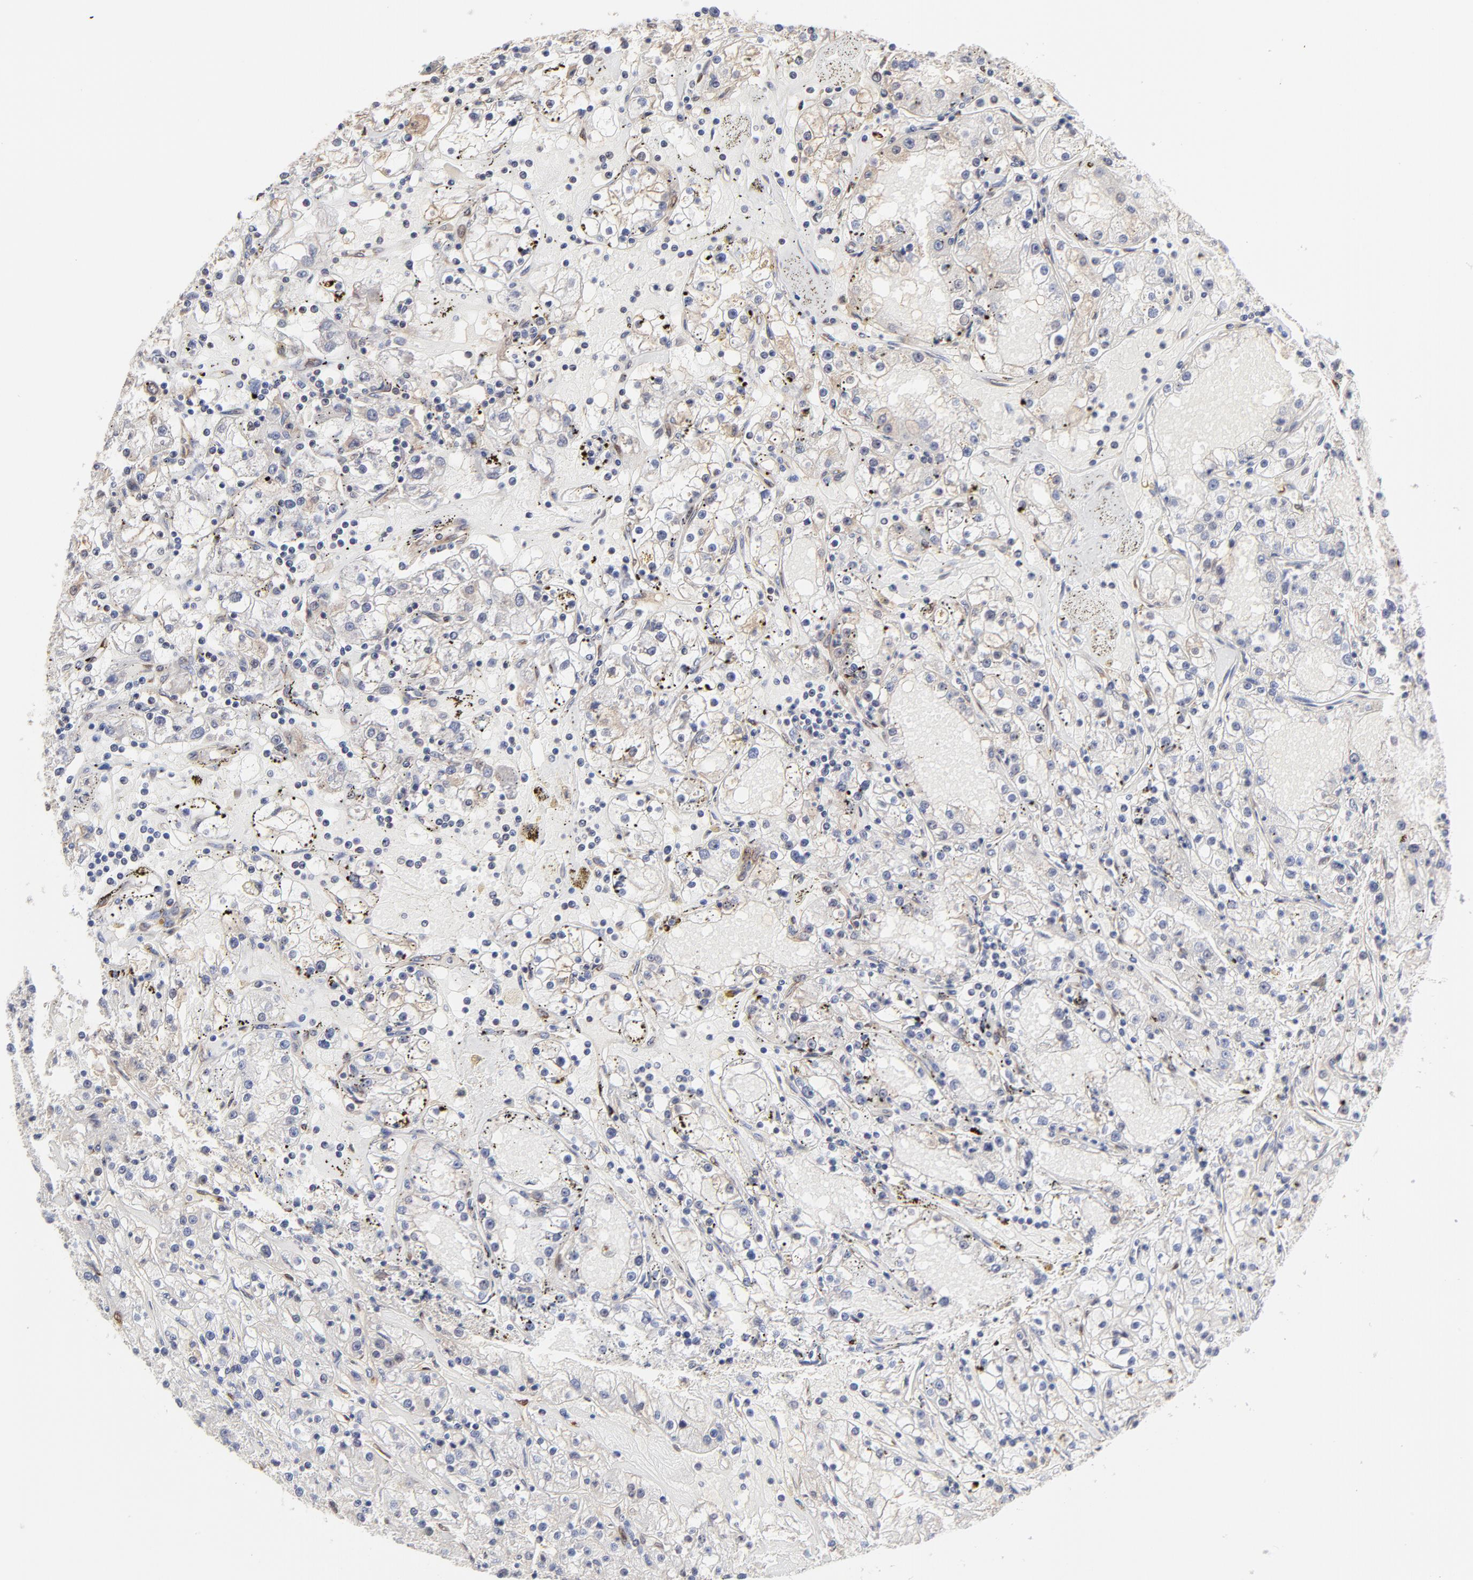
{"staining": {"intensity": "weak", "quantity": ">75%", "location": "cytoplasmic/membranous"}, "tissue": "renal cancer", "cell_type": "Tumor cells", "image_type": "cancer", "snomed": [{"axis": "morphology", "description": "Adenocarcinoma, NOS"}, {"axis": "topography", "description": "Kidney"}], "caption": "IHC micrograph of neoplastic tissue: human adenocarcinoma (renal) stained using IHC displays low levels of weak protein expression localized specifically in the cytoplasmic/membranous of tumor cells, appearing as a cytoplasmic/membranous brown color.", "gene": "ZNF157", "patient": {"sex": "male", "age": 56}}